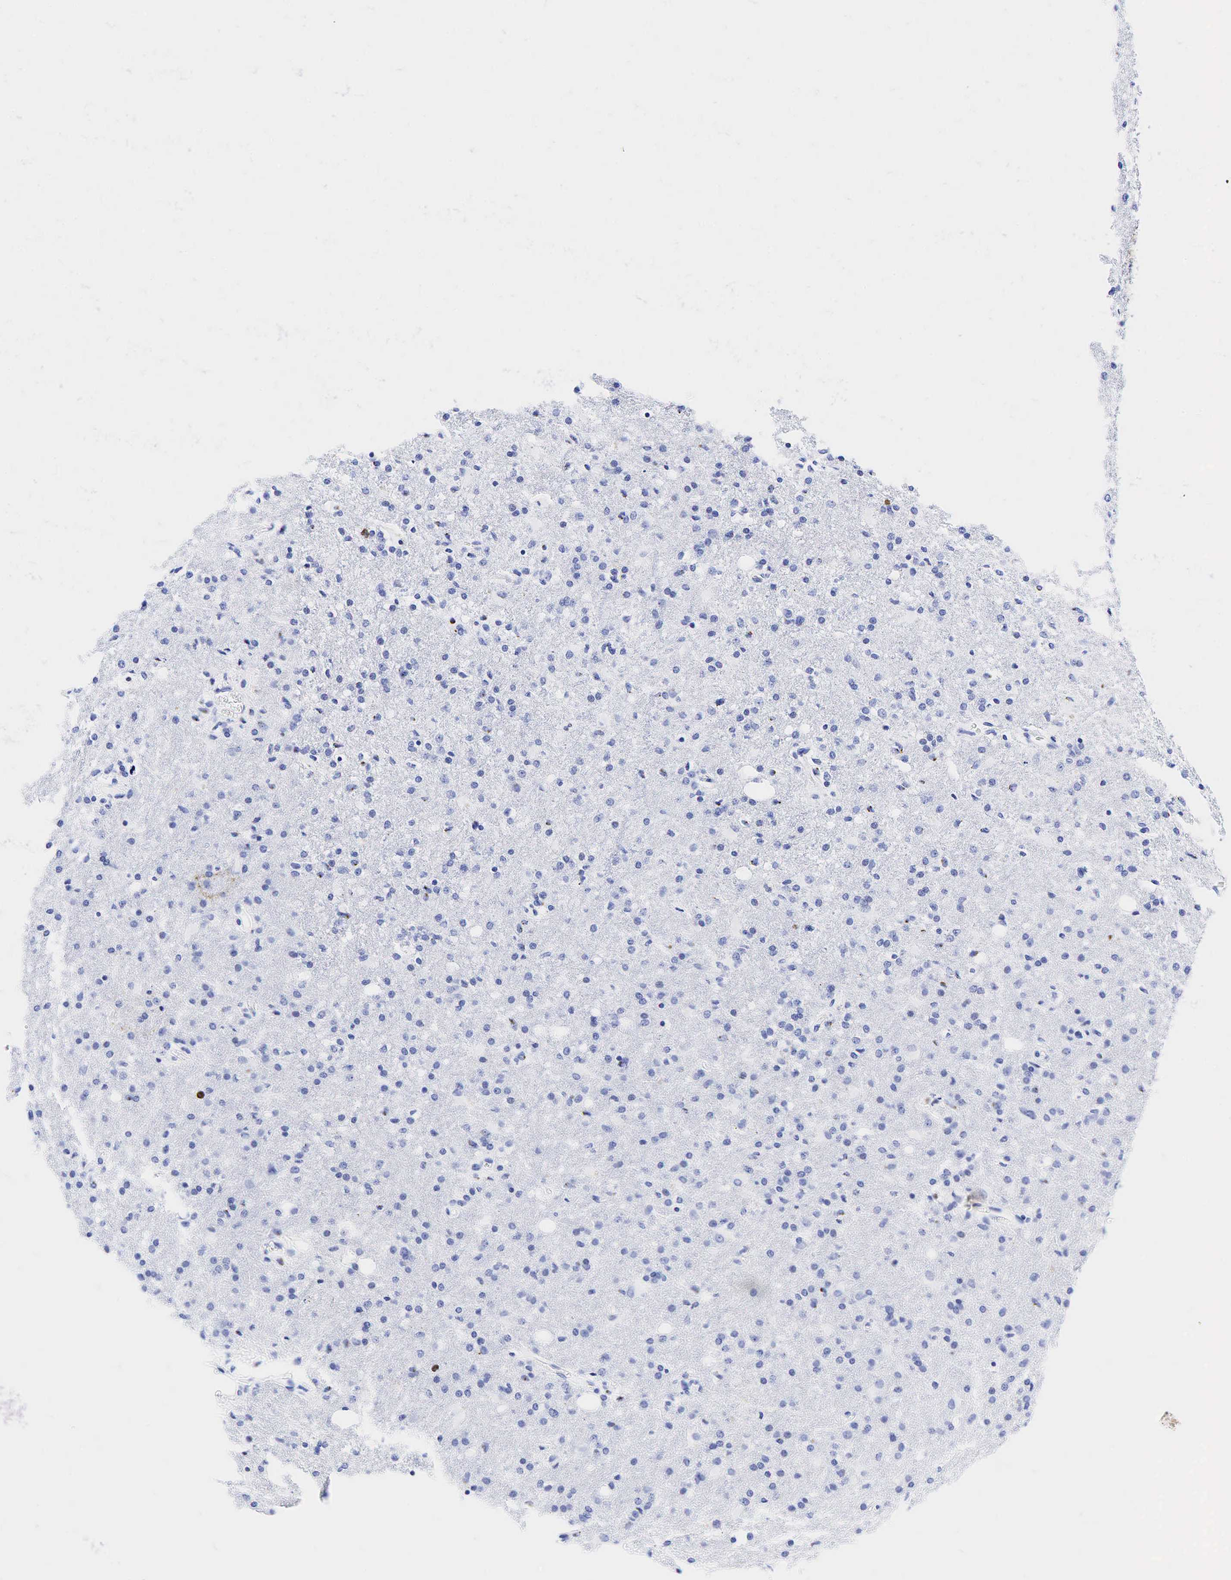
{"staining": {"intensity": "negative", "quantity": "none", "location": "none"}, "tissue": "glioma", "cell_type": "Tumor cells", "image_type": "cancer", "snomed": [{"axis": "morphology", "description": "Glioma, malignant, High grade"}, {"axis": "topography", "description": "Brain"}], "caption": "An immunohistochemistry (IHC) image of high-grade glioma (malignant) is shown. There is no staining in tumor cells of high-grade glioma (malignant). The staining is performed using DAB brown chromogen with nuclei counter-stained in using hematoxylin.", "gene": "CD79A", "patient": {"sex": "male", "age": 68}}